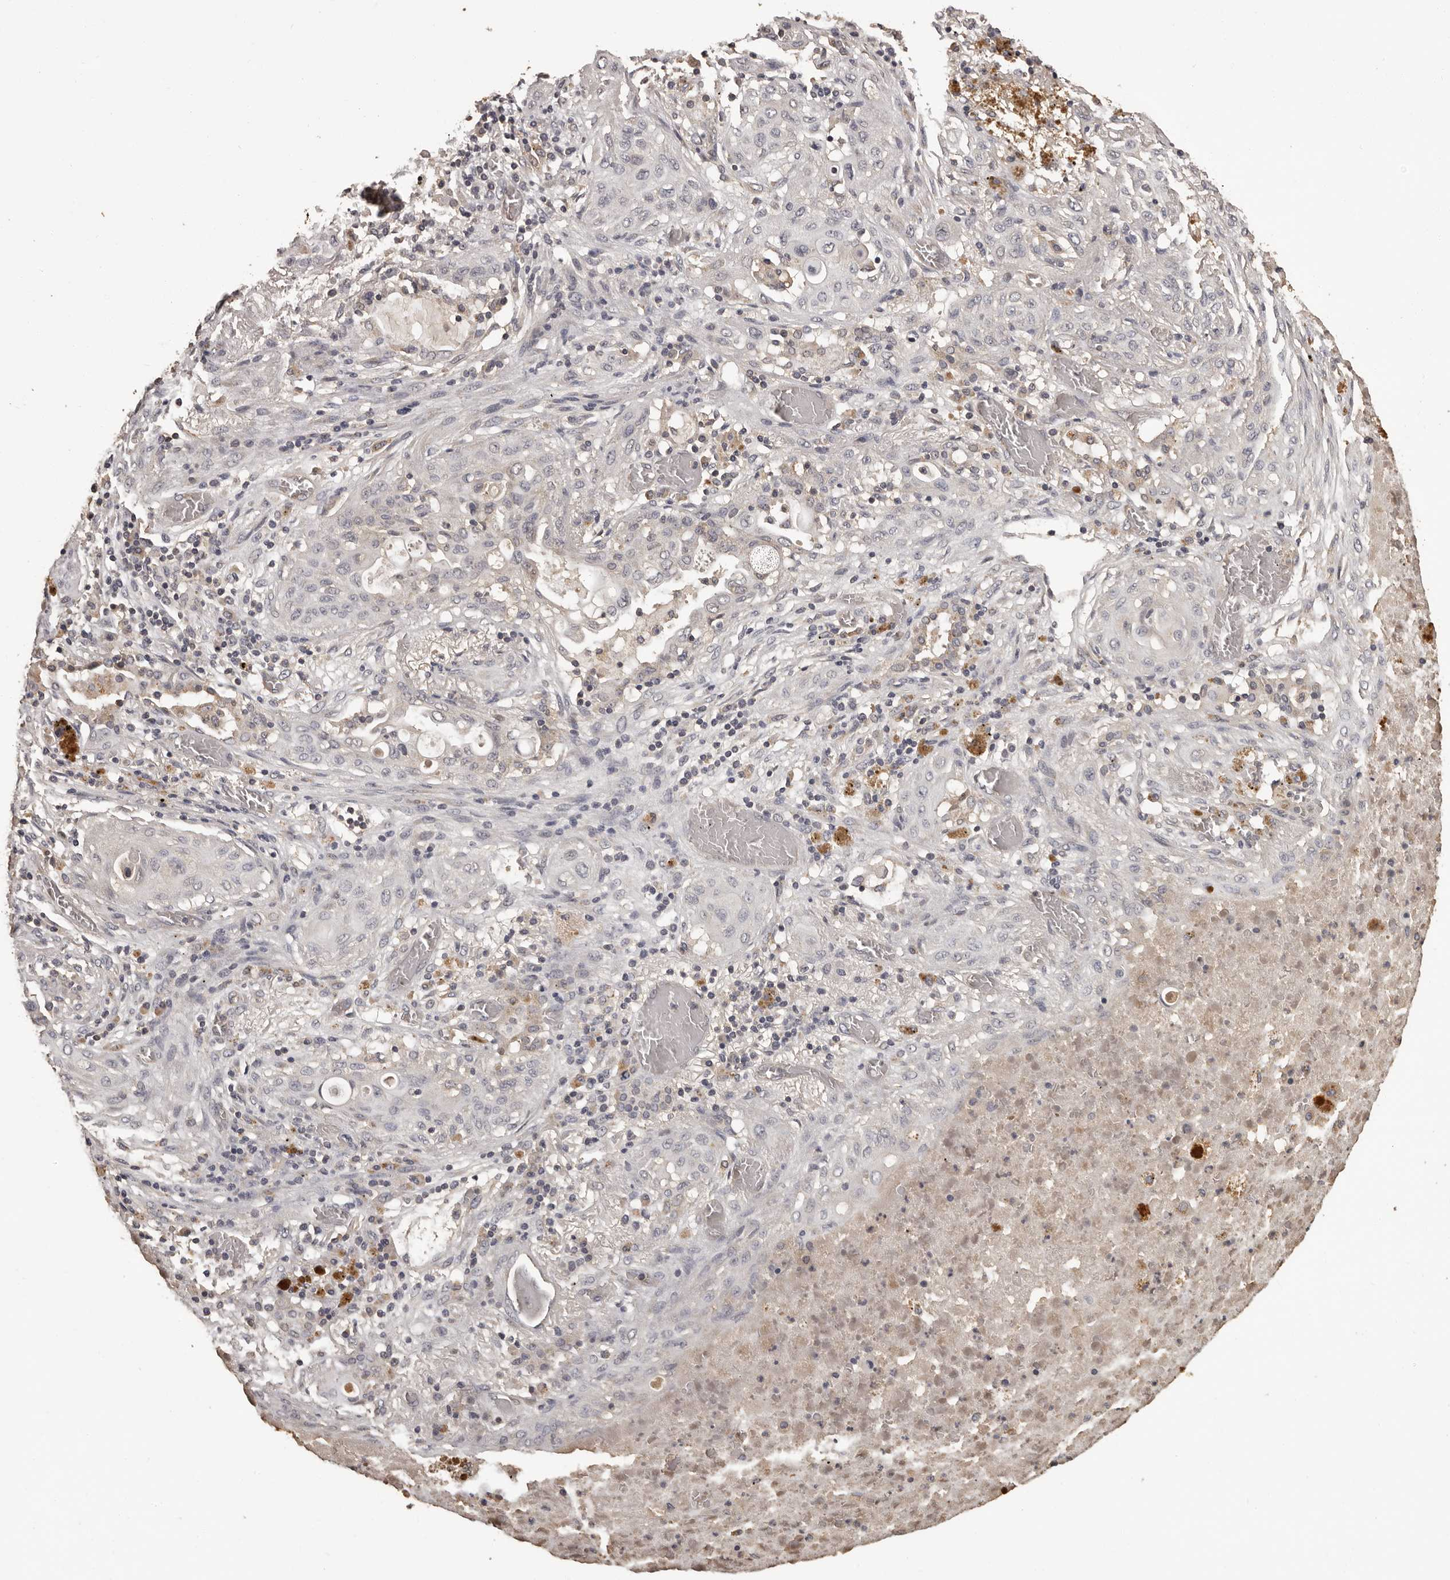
{"staining": {"intensity": "negative", "quantity": "none", "location": "none"}, "tissue": "lung cancer", "cell_type": "Tumor cells", "image_type": "cancer", "snomed": [{"axis": "morphology", "description": "Squamous cell carcinoma, NOS"}, {"axis": "topography", "description": "Lung"}], "caption": "This is an immunohistochemistry image of lung squamous cell carcinoma. There is no positivity in tumor cells.", "gene": "MGAT5", "patient": {"sex": "female", "age": 47}}